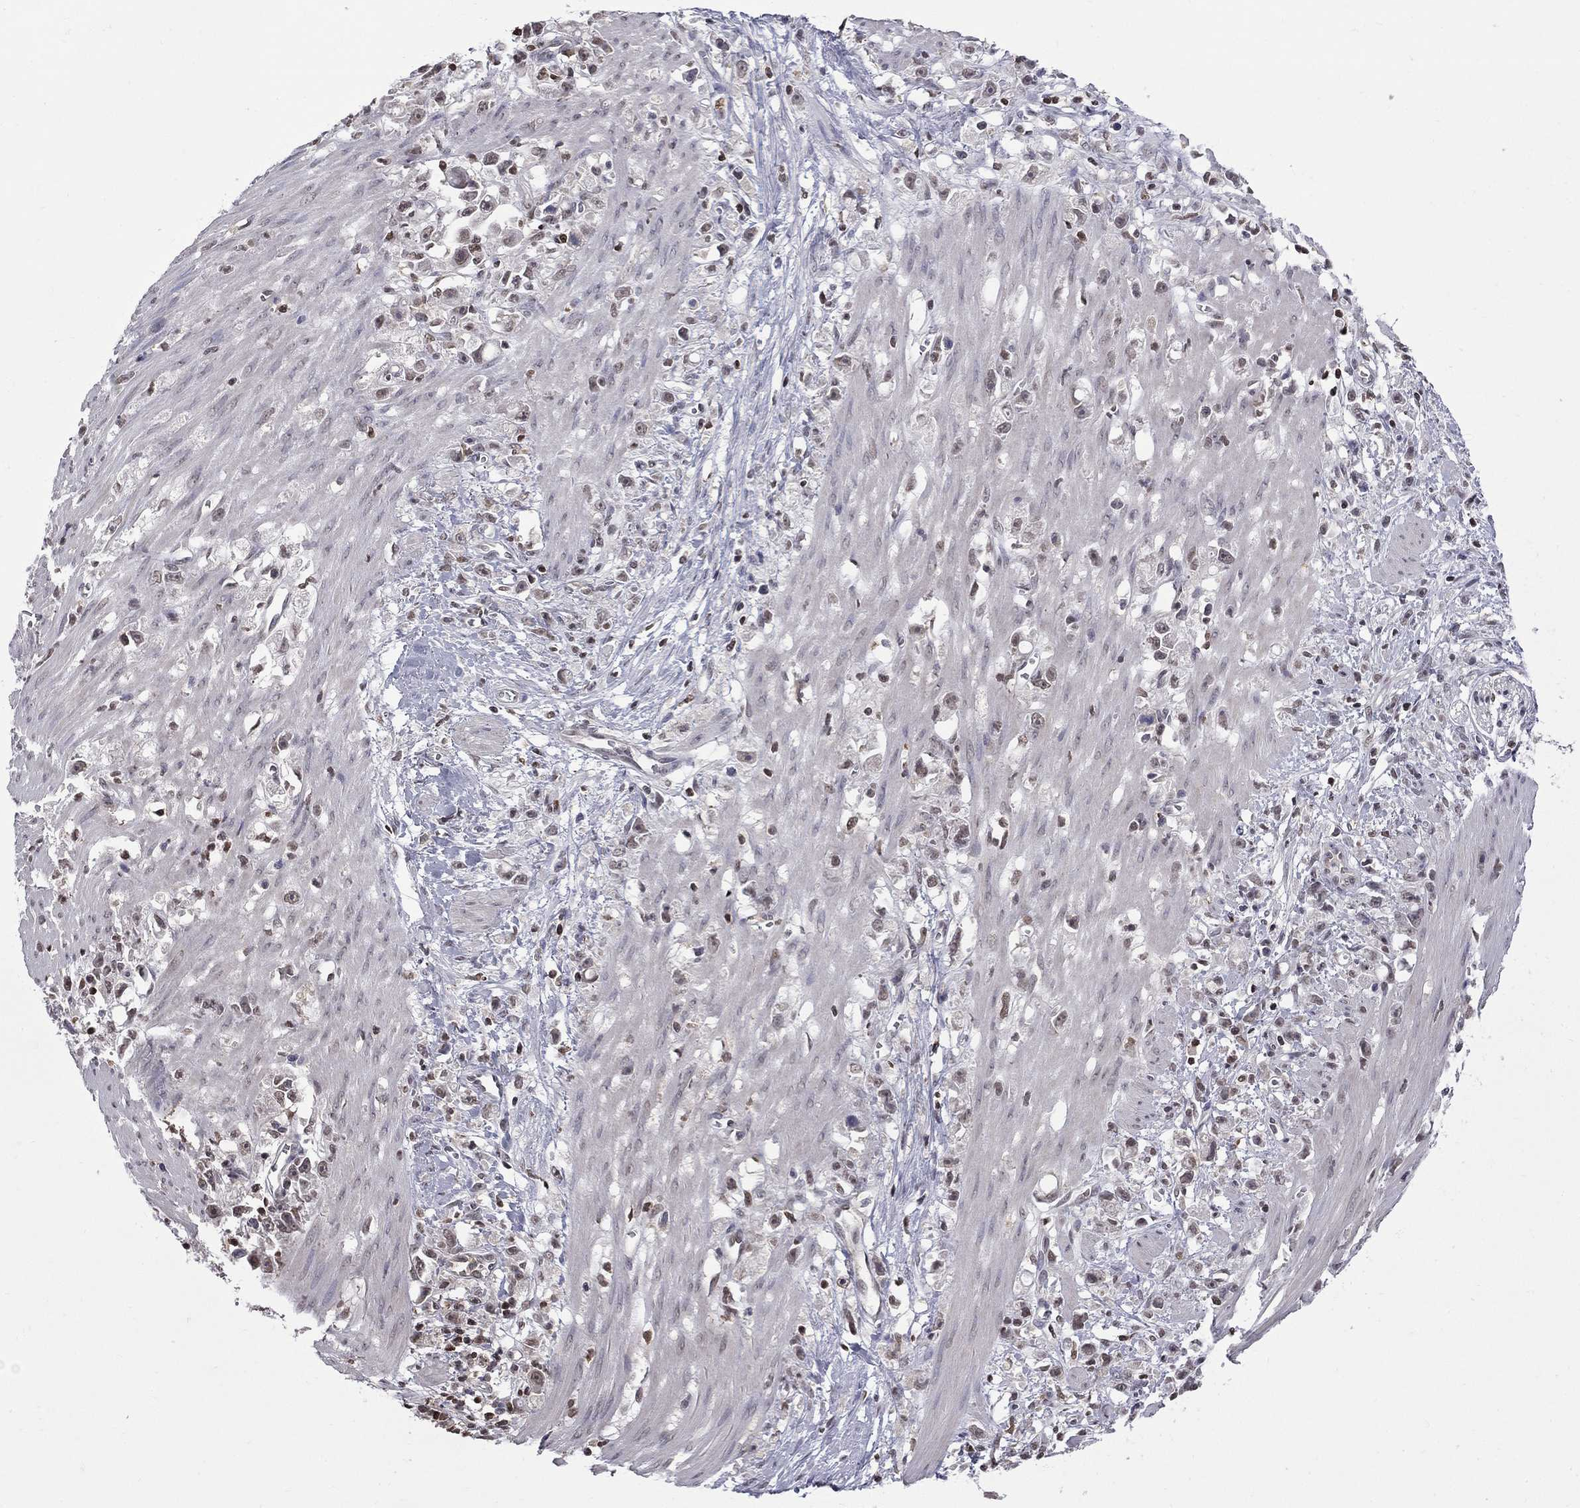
{"staining": {"intensity": "weak", "quantity": "25%-75%", "location": "nuclear"}, "tissue": "stomach cancer", "cell_type": "Tumor cells", "image_type": "cancer", "snomed": [{"axis": "morphology", "description": "Adenocarcinoma, NOS"}, {"axis": "topography", "description": "Stomach"}], "caption": "Stomach adenocarcinoma stained with immunohistochemistry (IHC) reveals weak nuclear staining in about 25%-75% of tumor cells.", "gene": "RFWD3", "patient": {"sex": "female", "age": 59}}